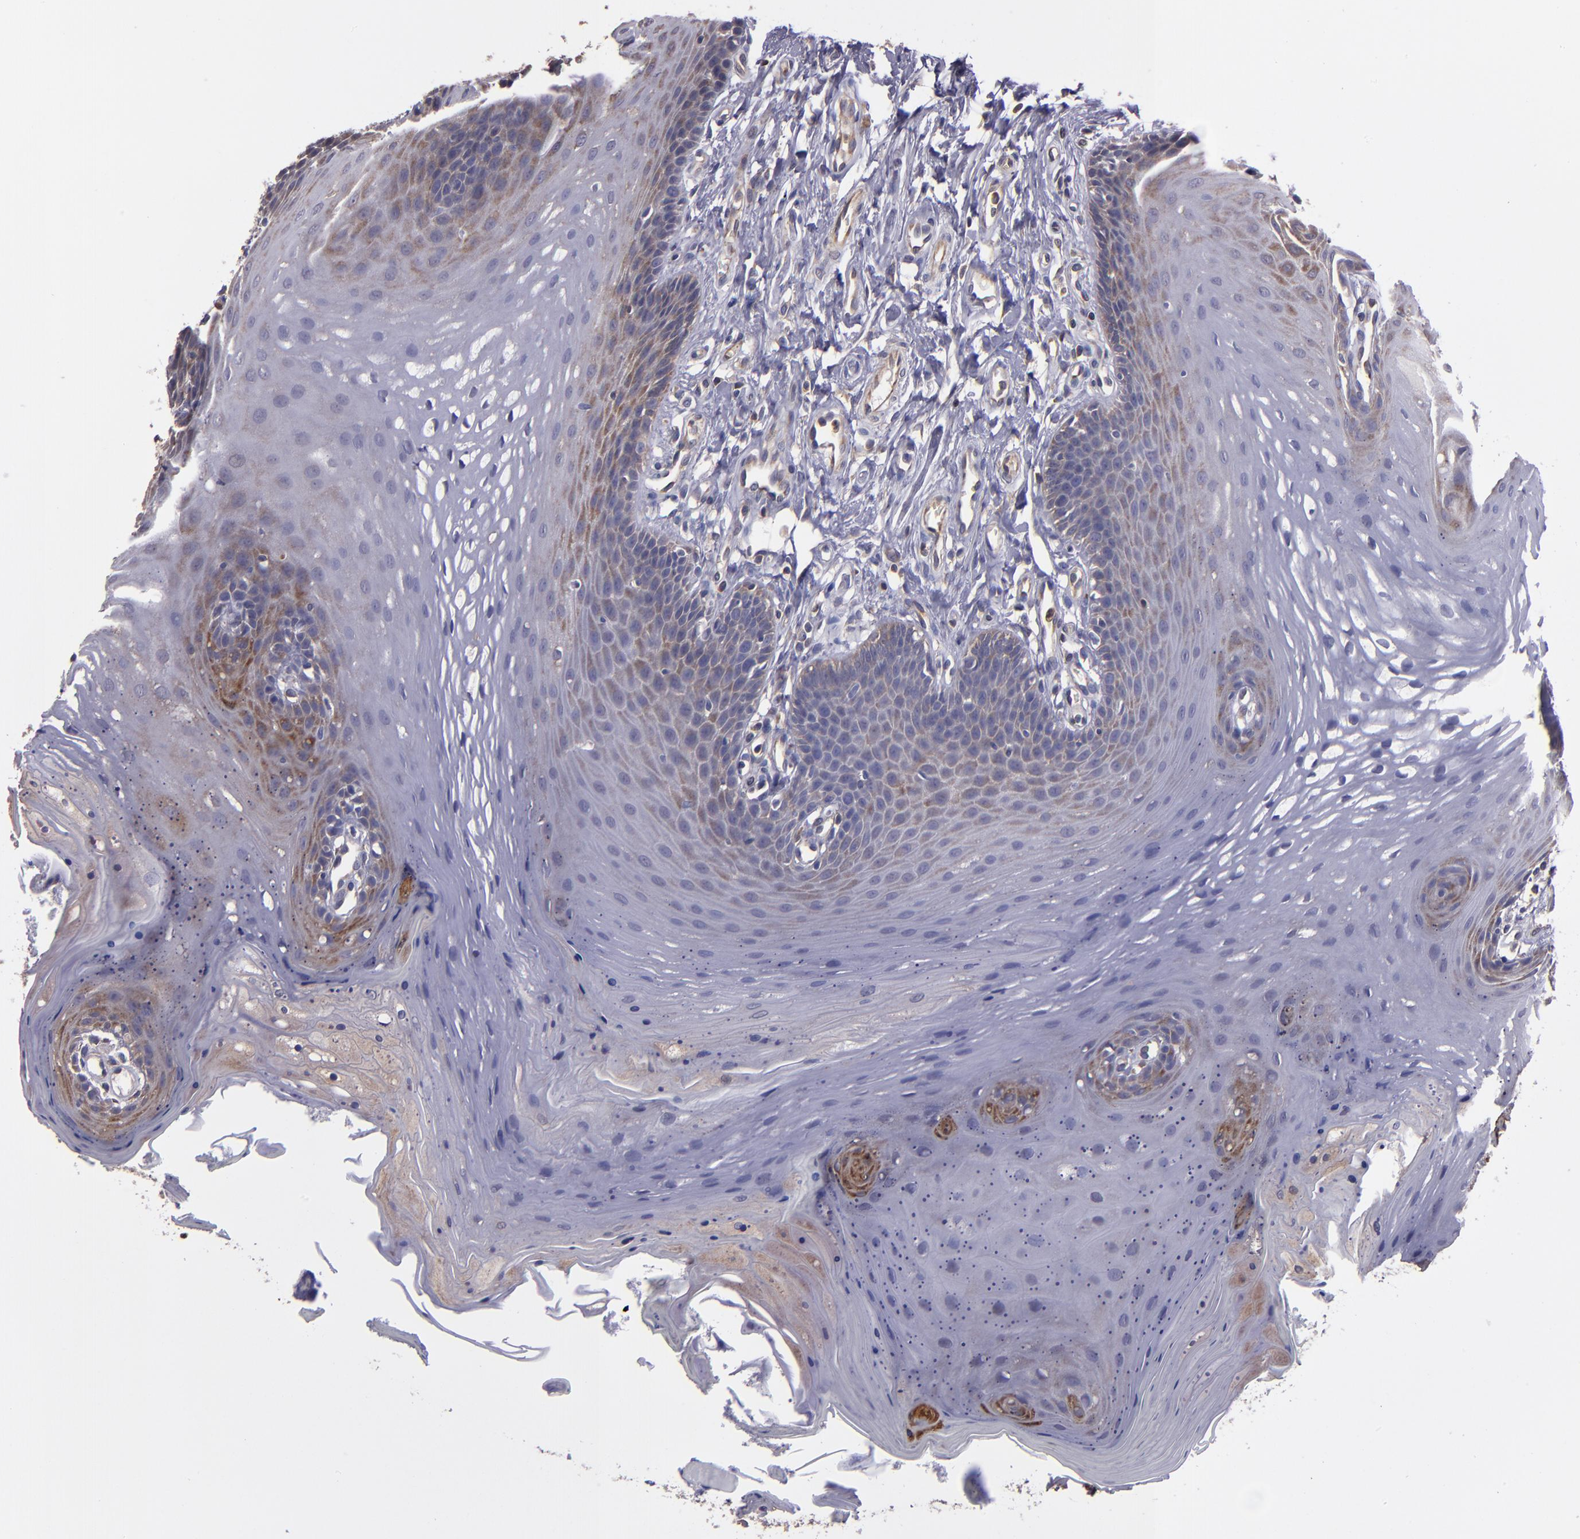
{"staining": {"intensity": "moderate", "quantity": "25%-75%", "location": "cytoplasmic/membranous"}, "tissue": "oral mucosa", "cell_type": "Squamous epithelial cells", "image_type": "normal", "snomed": [{"axis": "morphology", "description": "Normal tissue, NOS"}, {"axis": "topography", "description": "Oral tissue"}], "caption": "Unremarkable oral mucosa was stained to show a protein in brown. There is medium levels of moderate cytoplasmic/membranous positivity in approximately 25%-75% of squamous epithelial cells.", "gene": "CARS1", "patient": {"sex": "male", "age": 62}}